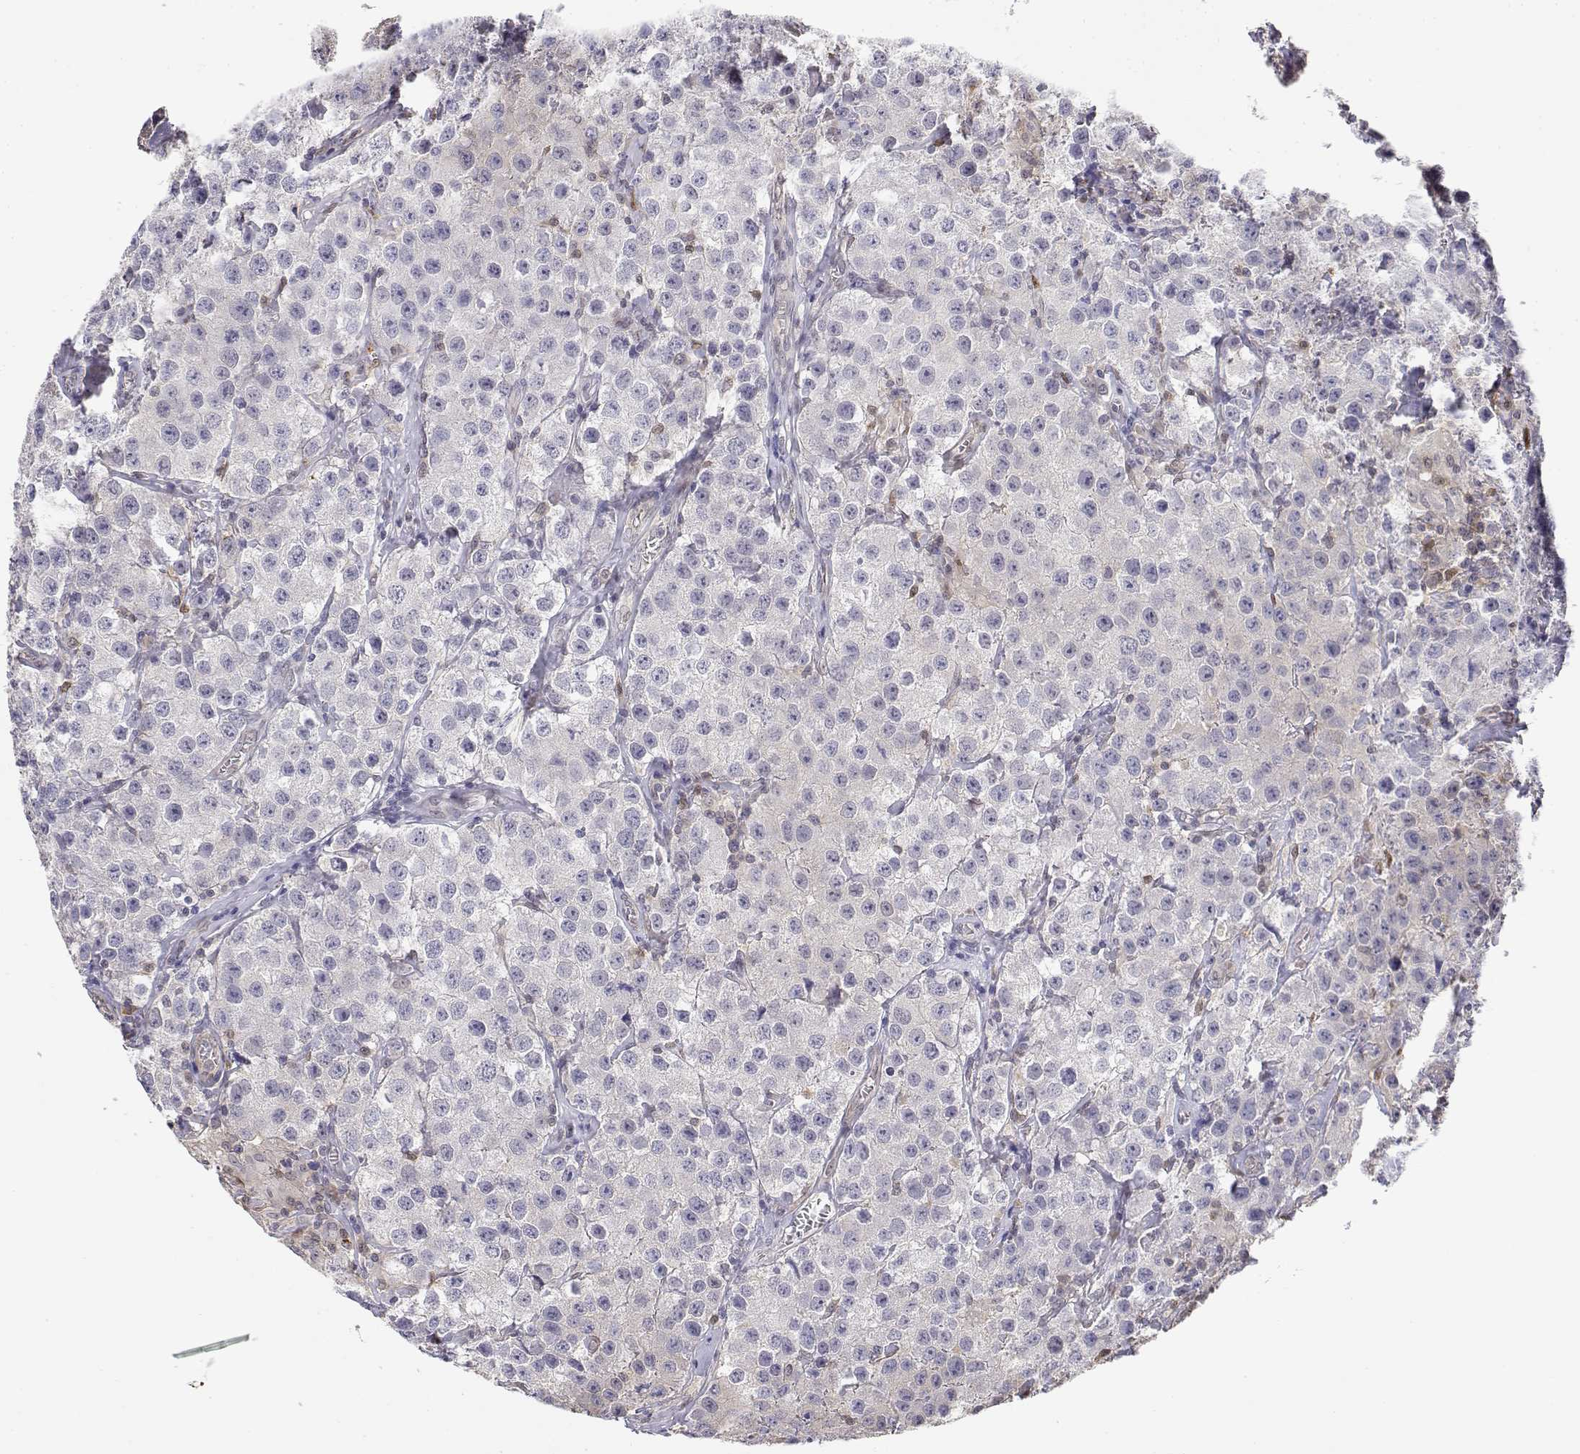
{"staining": {"intensity": "weak", "quantity": "<25%", "location": "cytoplasmic/membranous"}, "tissue": "testis cancer", "cell_type": "Tumor cells", "image_type": "cancer", "snomed": [{"axis": "morphology", "description": "Seminoma, NOS"}, {"axis": "topography", "description": "Testis"}], "caption": "This is an immunohistochemistry photomicrograph of testis seminoma. There is no expression in tumor cells.", "gene": "ADA", "patient": {"sex": "male", "age": 52}}